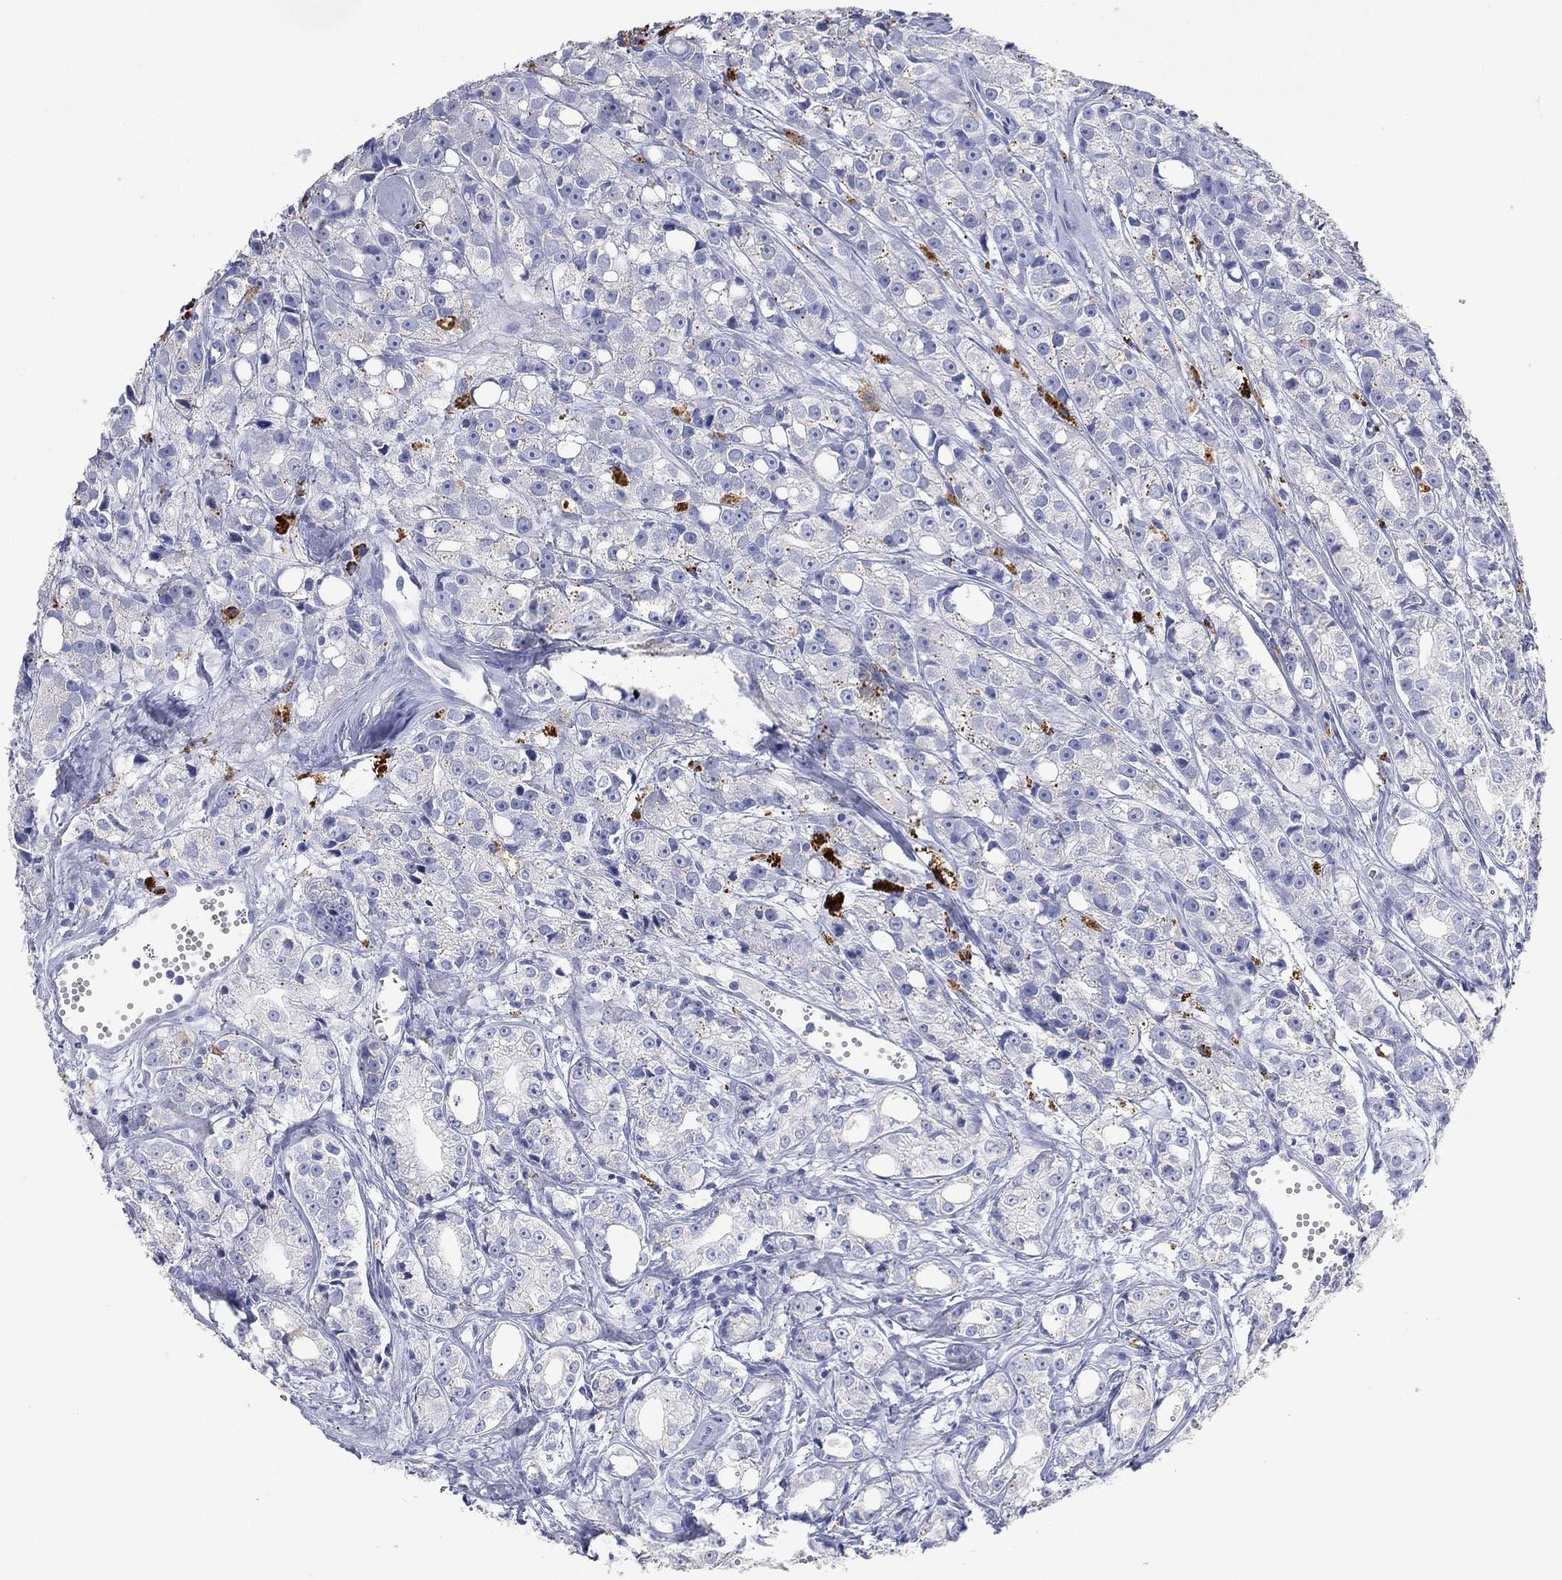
{"staining": {"intensity": "negative", "quantity": "none", "location": "none"}, "tissue": "prostate cancer", "cell_type": "Tumor cells", "image_type": "cancer", "snomed": [{"axis": "morphology", "description": "Adenocarcinoma, Medium grade"}, {"axis": "topography", "description": "Prostate"}], "caption": "IHC histopathology image of adenocarcinoma (medium-grade) (prostate) stained for a protein (brown), which displays no expression in tumor cells.", "gene": "FMO1", "patient": {"sex": "male", "age": 74}}